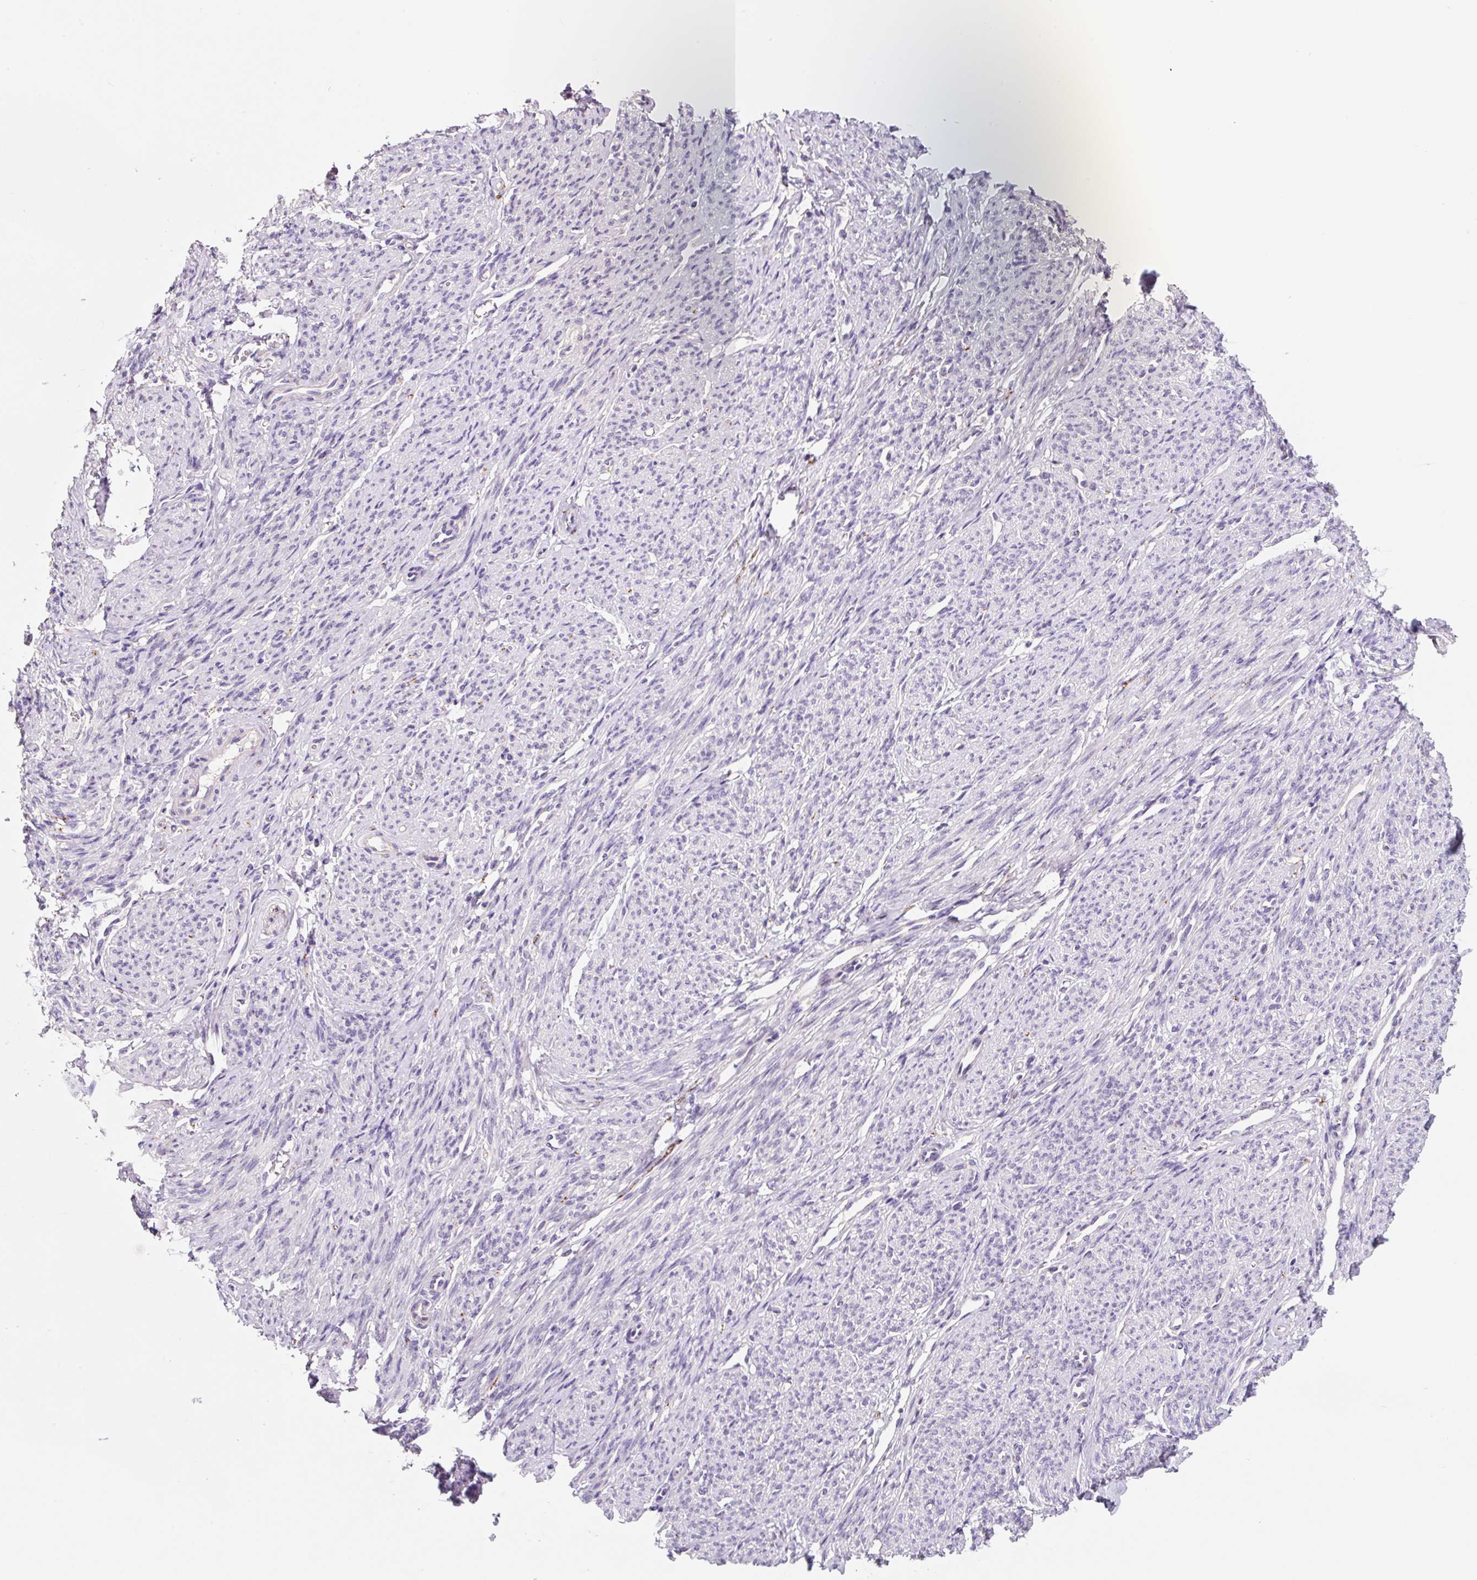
{"staining": {"intensity": "negative", "quantity": "none", "location": "none"}, "tissue": "smooth muscle", "cell_type": "Smooth muscle cells", "image_type": "normal", "snomed": [{"axis": "morphology", "description": "Normal tissue, NOS"}, {"axis": "topography", "description": "Smooth muscle"}], "caption": "High magnification brightfield microscopy of benign smooth muscle stained with DAB (brown) and counterstained with hematoxylin (blue): smooth muscle cells show no significant expression. The staining was performed using DAB (3,3'-diaminobenzidine) to visualize the protein expression in brown, while the nuclei were stained in blue with hematoxylin (Magnification: 20x).", "gene": "SYP", "patient": {"sex": "female", "age": 65}}